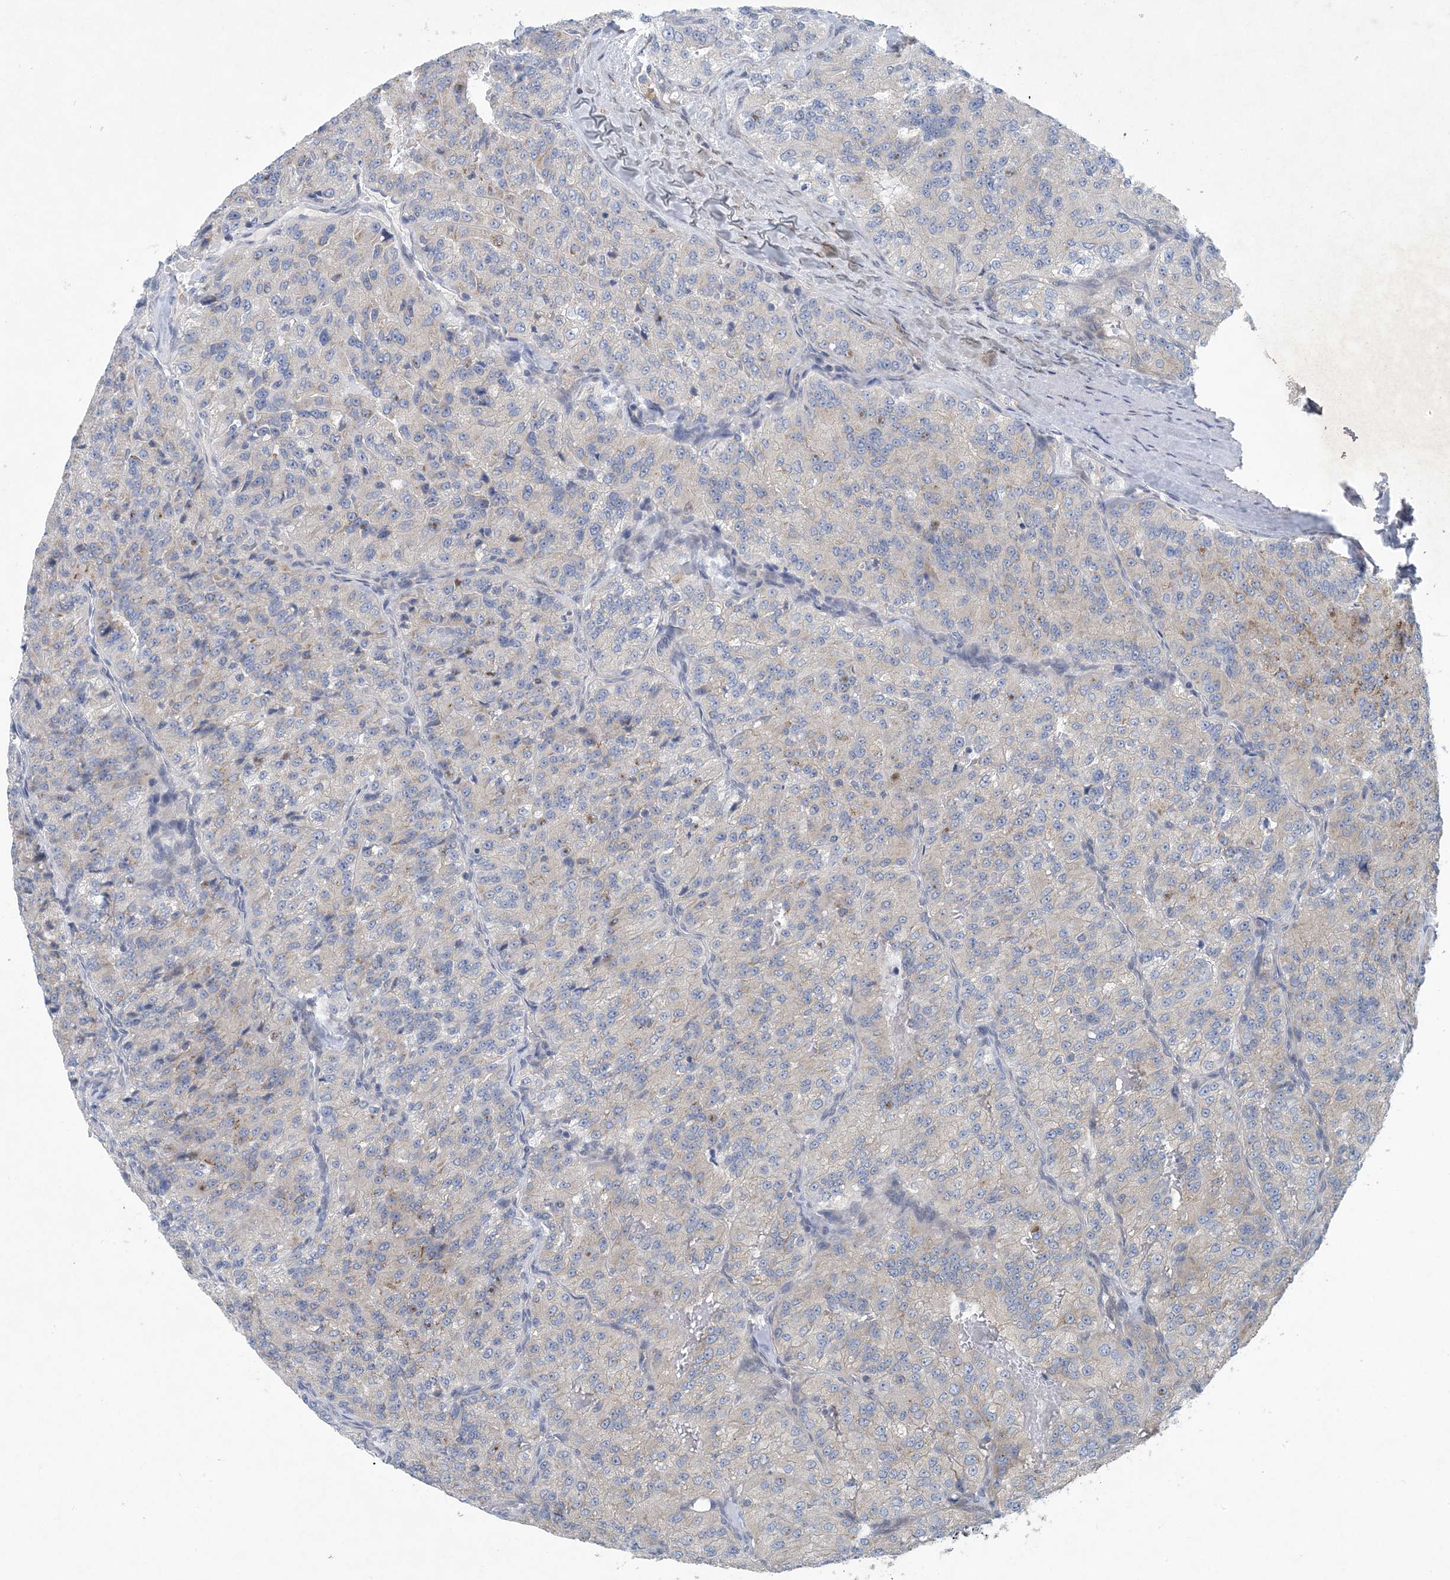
{"staining": {"intensity": "weak", "quantity": "25%-75%", "location": "cytoplasmic/membranous"}, "tissue": "renal cancer", "cell_type": "Tumor cells", "image_type": "cancer", "snomed": [{"axis": "morphology", "description": "Adenocarcinoma, NOS"}, {"axis": "topography", "description": "Kidney"}], "caption": "Immunohistochemistry (IHC) staining of adenocarcinoma (renal), which shows low levels of weak cytoplasmic/membranous staining in approximately 25%-75% of tumor cells indicating weak cytoplasmic/membranous protein positivity. The staining was performed using DAB (brown) for protein detection and nuclei were counterstained in hematoxylin (blue).", "gene": "HIKESHI", "patient": {"sex": "female", "age": 63}}